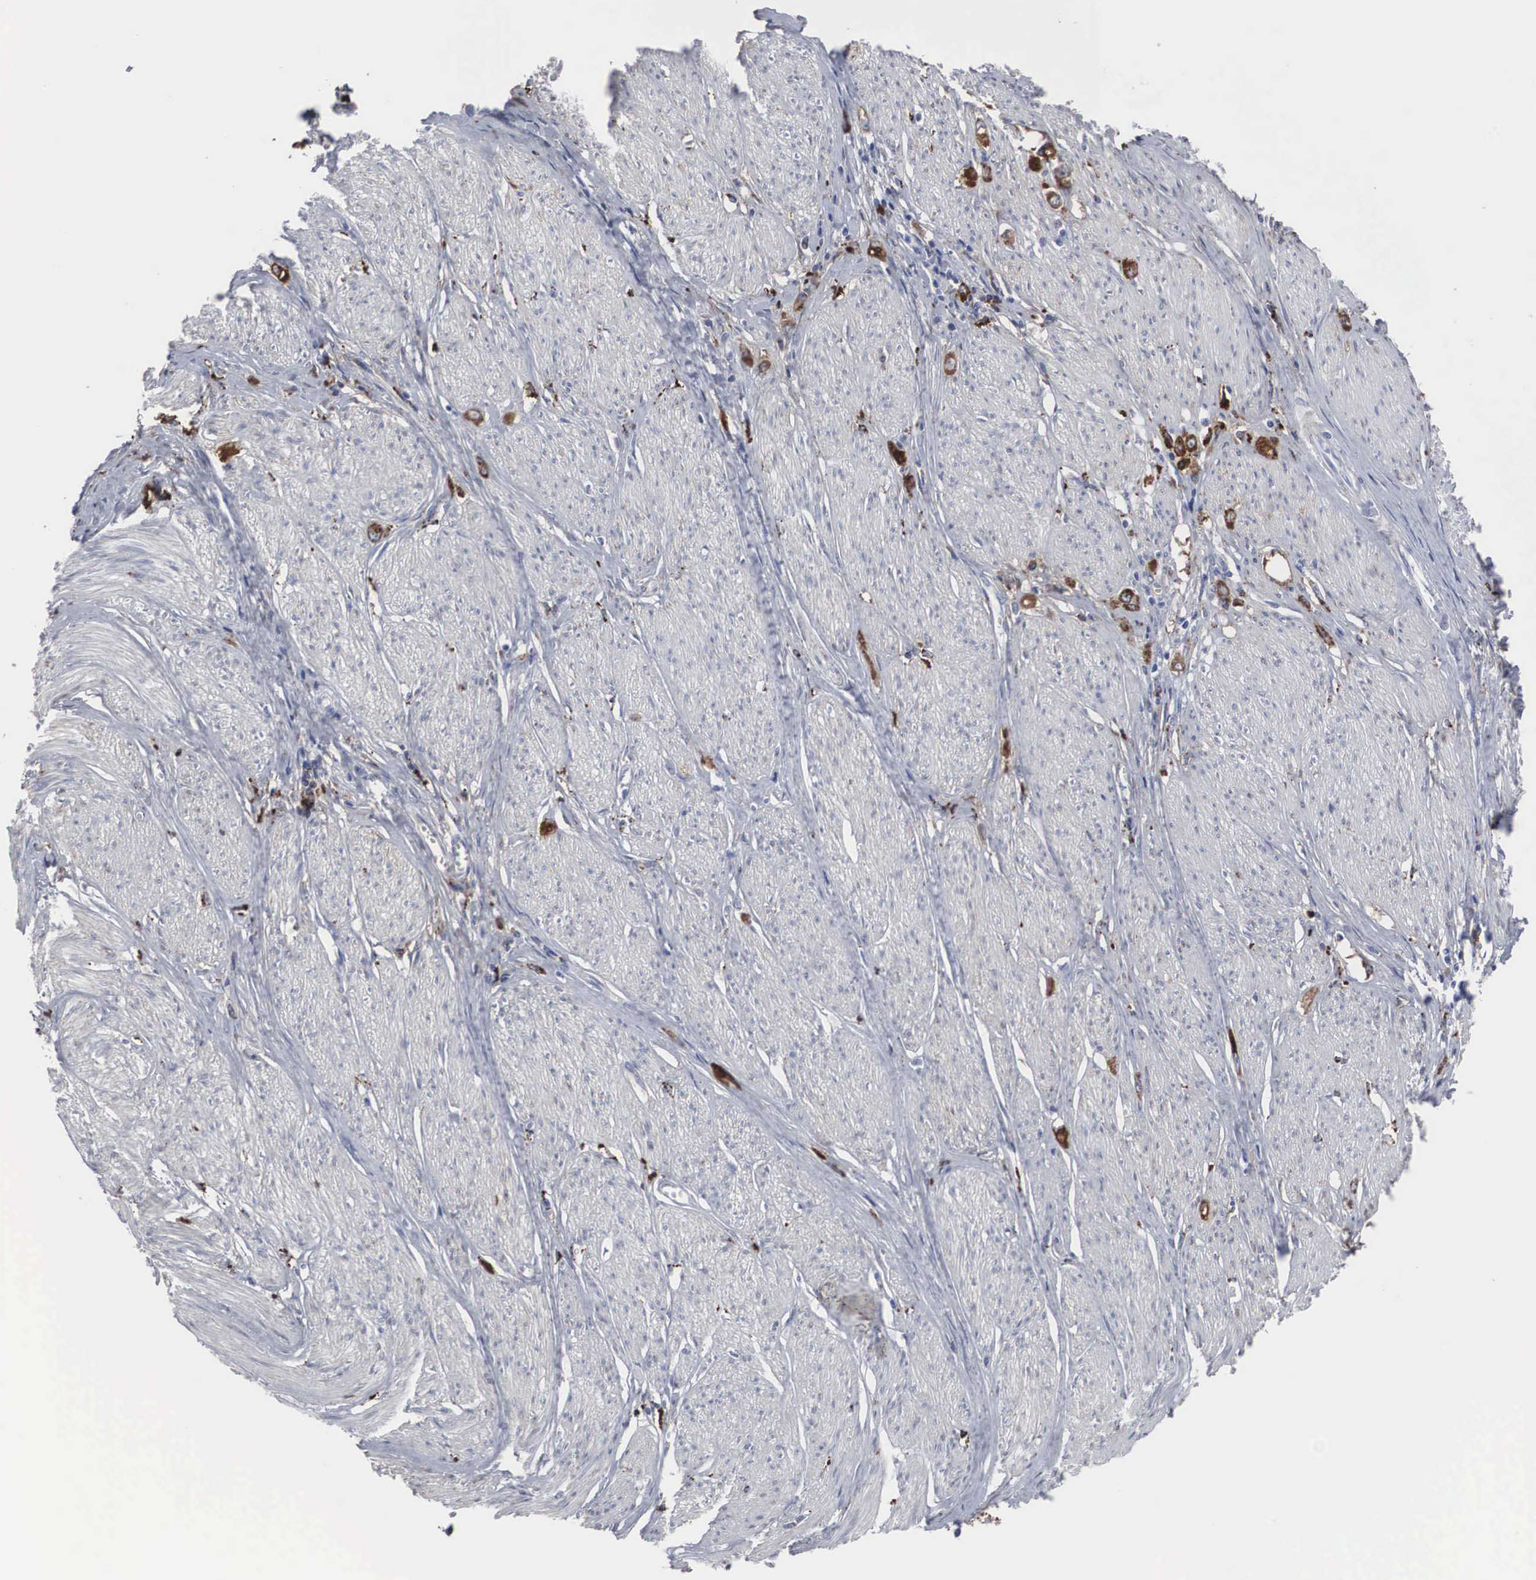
{"staining": {"intensity": "strong", "quantity": ">75%", "location": "cytoplasmic/membranous"}, "tissue": "stomach cancer", "cell_type": "Tumor cells", "image_type": "cancer", "snomed": [{"axis": "morphology", "description": "Adenocarcinoma, NOS"}, {"axis": "topography", "description": "Stomach"}], "caption": "Immunohistochemistry (IHC) (DAB (3,3'-diaminobenzidine)) staining of stomach adenocarcinoma exhibits strong cytoplasmic/membranous protein expression in about >75% of tumor cells. (DAB (3,3'-diaminobenzidine) = brown stain, brightfield microscopy at high magnification).", "gene": "LGALS3BP", "patient": {"sex": "male", "age": 72}}